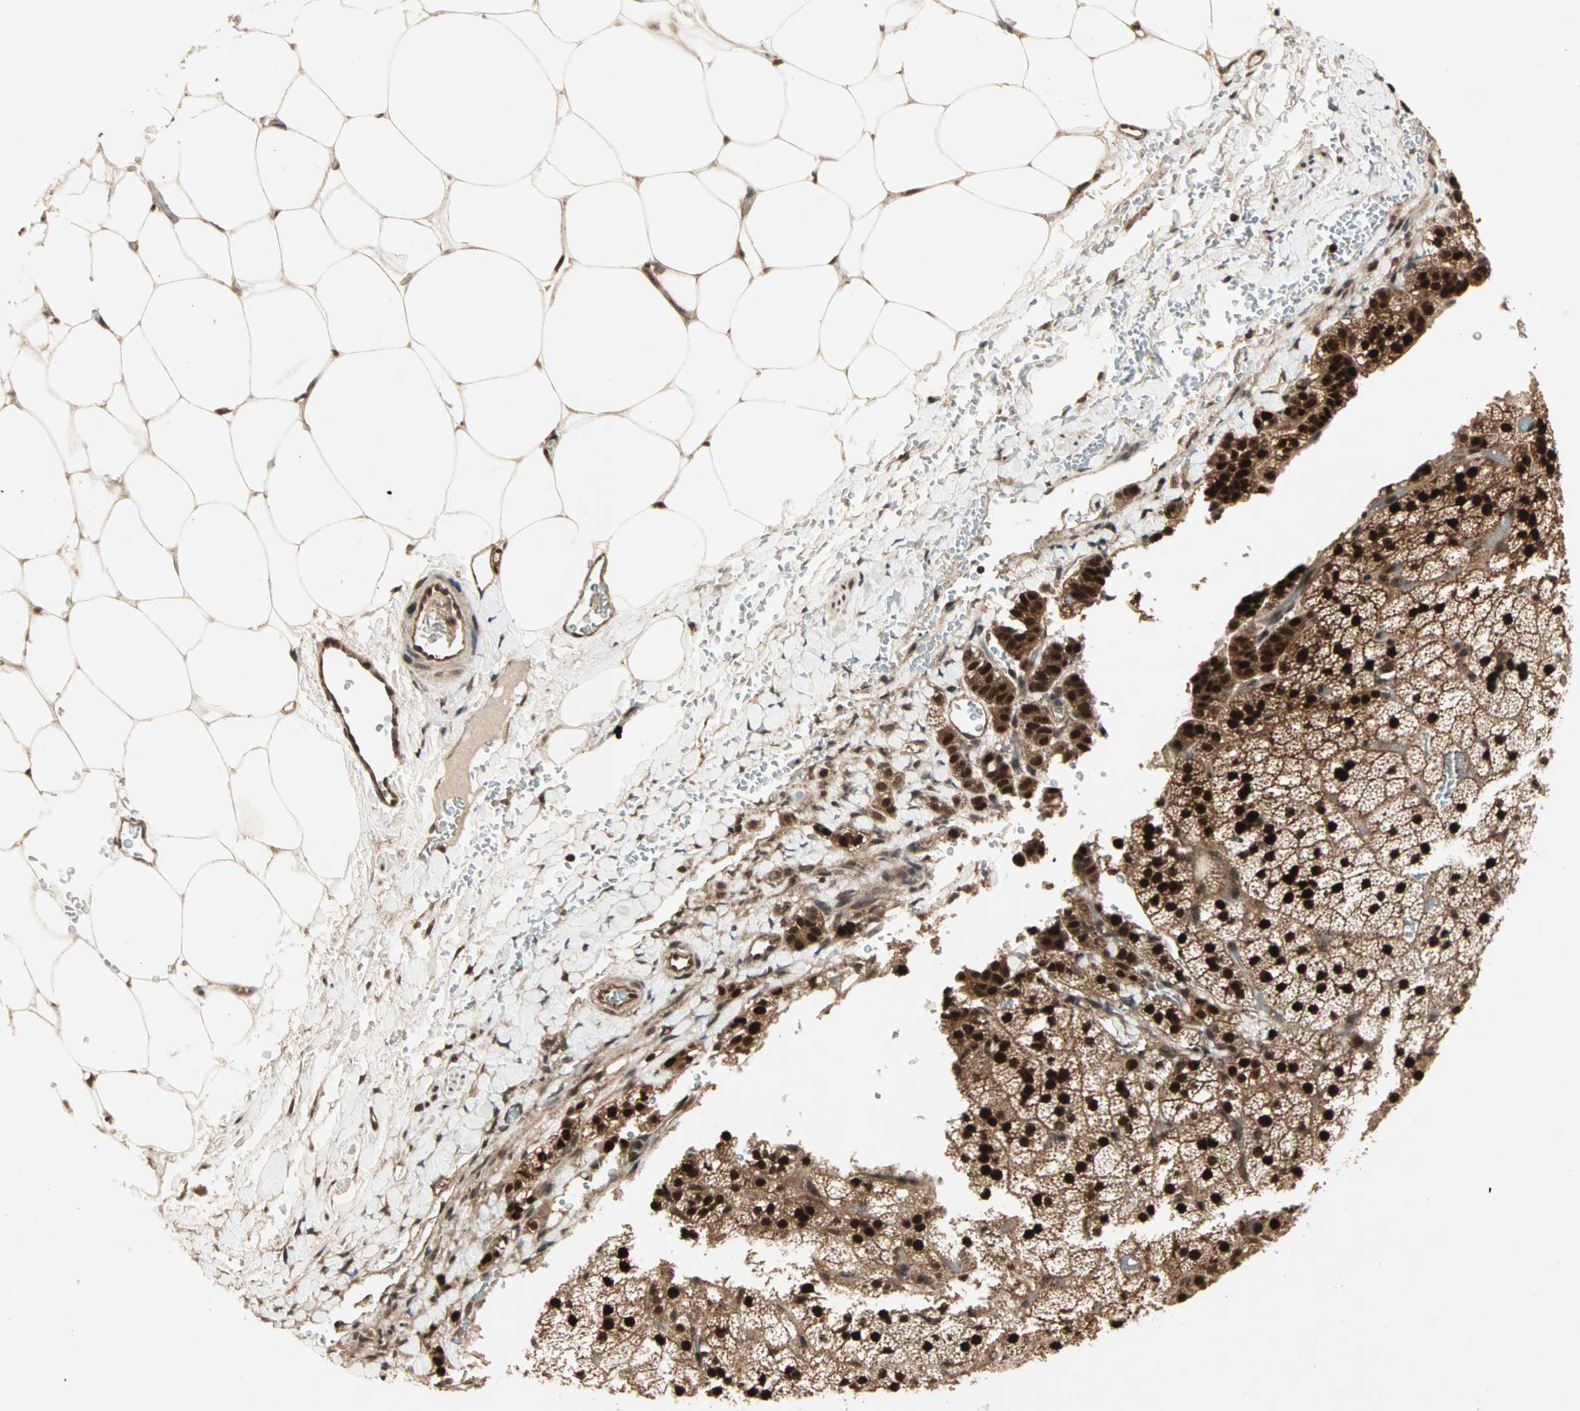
{"staining": {"intensity": "strong", "quantity": ">75%", "location": "cytoplasmic/membranous,nuclear"}, "tissue": "adrenal gland", "cell_type": "Glandular cells", "image_type": "normal", "snomed": [{"axis": "morphology", "description": "Normal tissue, NOS"}, {"axis": "topography", "description": "Adrenal gland"}], "caption": "Strong cytoplasmic/membranous,nuclear positivity for a protein is seen in approximately >75% of glandular cells of benign adrenal gland using immunohistochemistry.", "gene": "CSNK2B", "patient": {"sex": "male", "age": 35}}